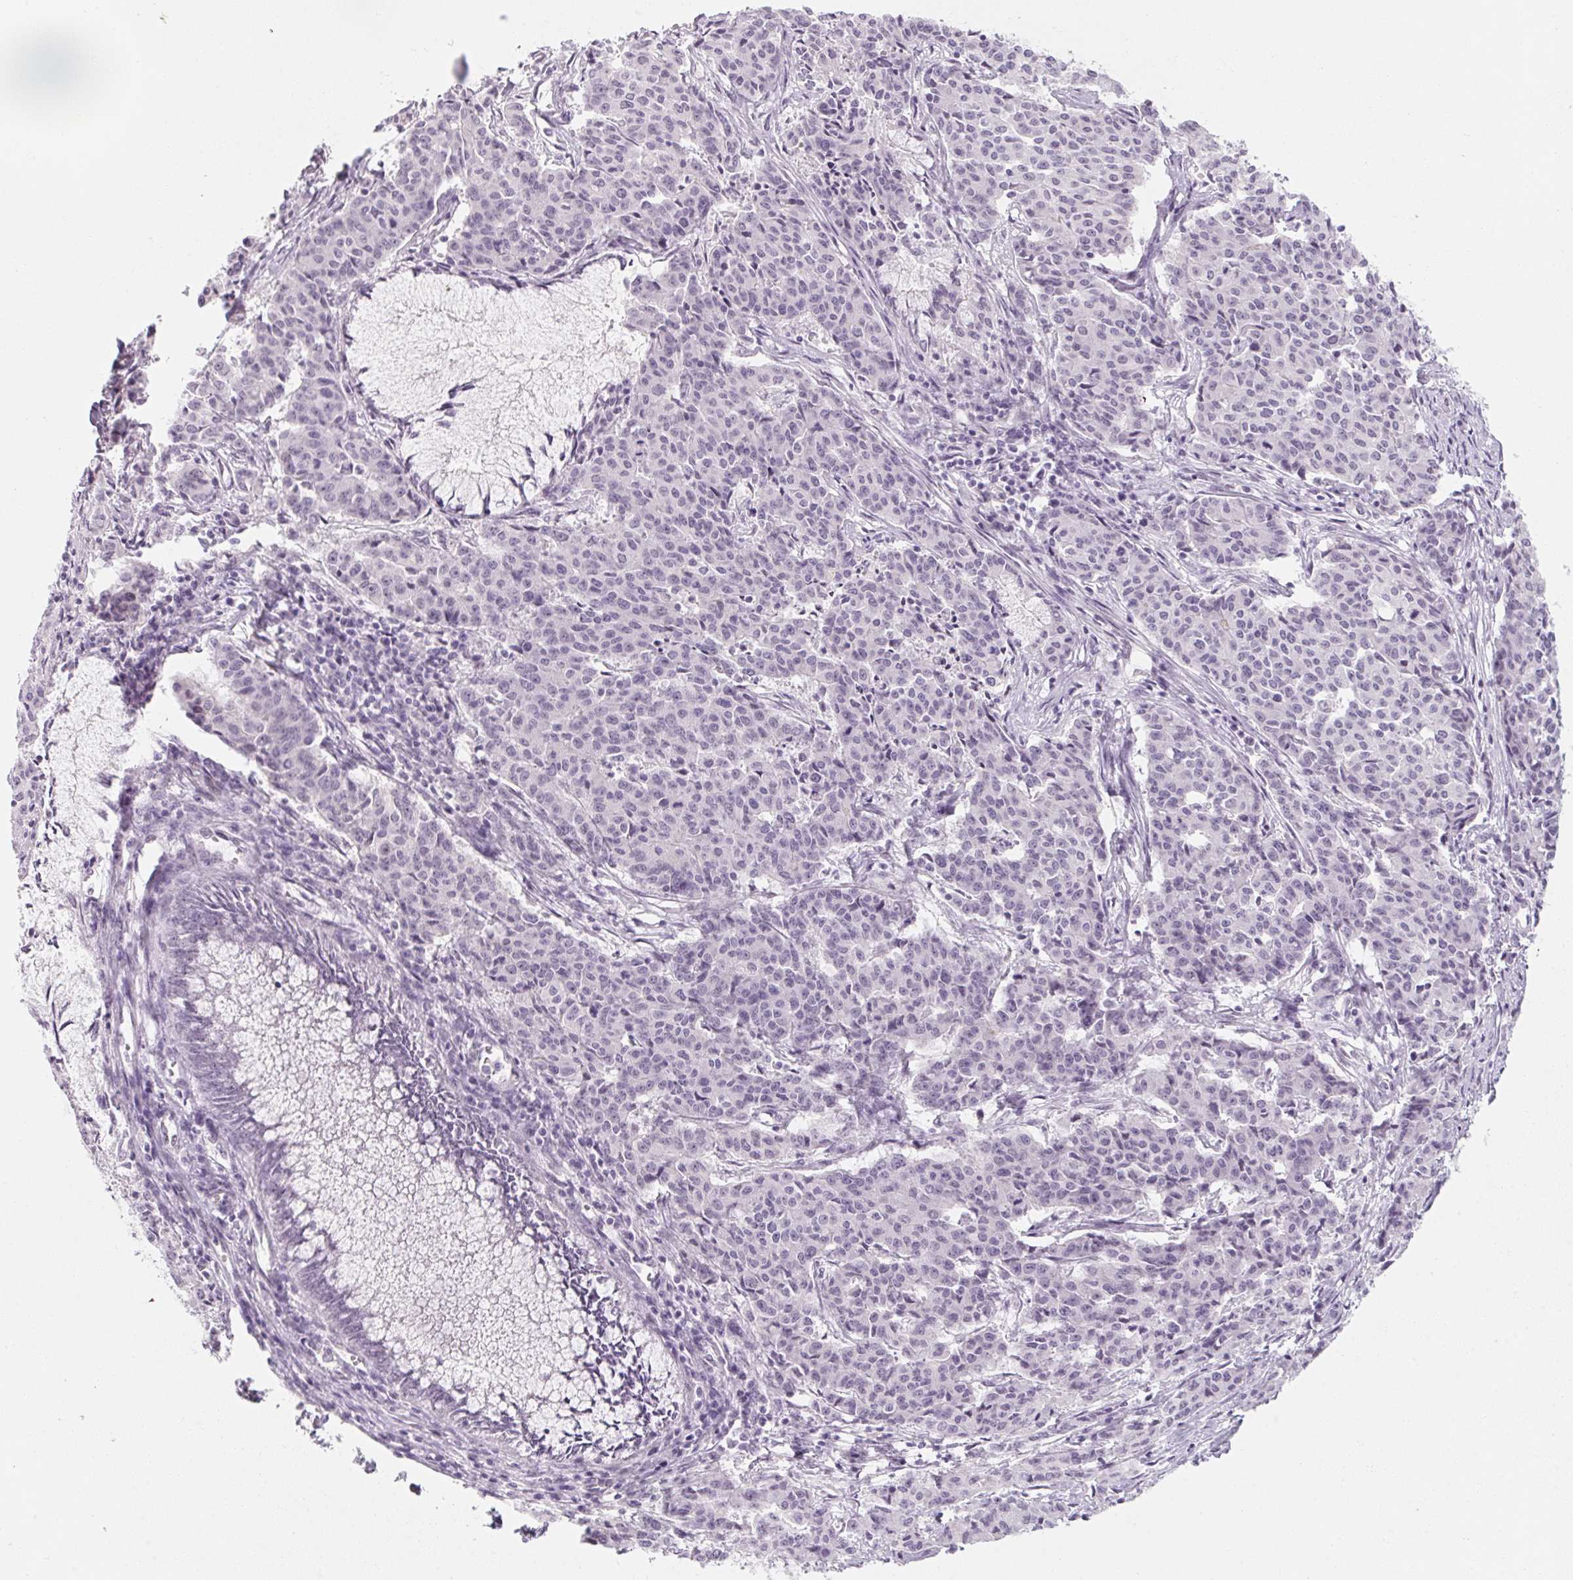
{"staining": {"intensity": "negative", "quantity": "none", "location": "none"}, "tissue": "cervical cancer", "cell_type": "Tumor cells", "image_type": "cancer", "snomed": [{"axis": "morphology", "description": "Squamous cell carcinoma, NOS"}, {"axis": "topography", "description": "Cervix"}], "caption": "IHC micrograph of neoplastic tissue: cervical cancer (squamous cell carcinoma) stained with DAB (3,3'-diaminobenzidine) reveals no significant protein expression in tumor cells. (Stains: DAB (3,3'-diaminobenzidine) immunohistochemistry with hematoxylin counter stain, Microscopy: brightfield microscopy at high magnification).", "gene": "KCNQ2", "patient": {"sex": "female", "age": 28}}